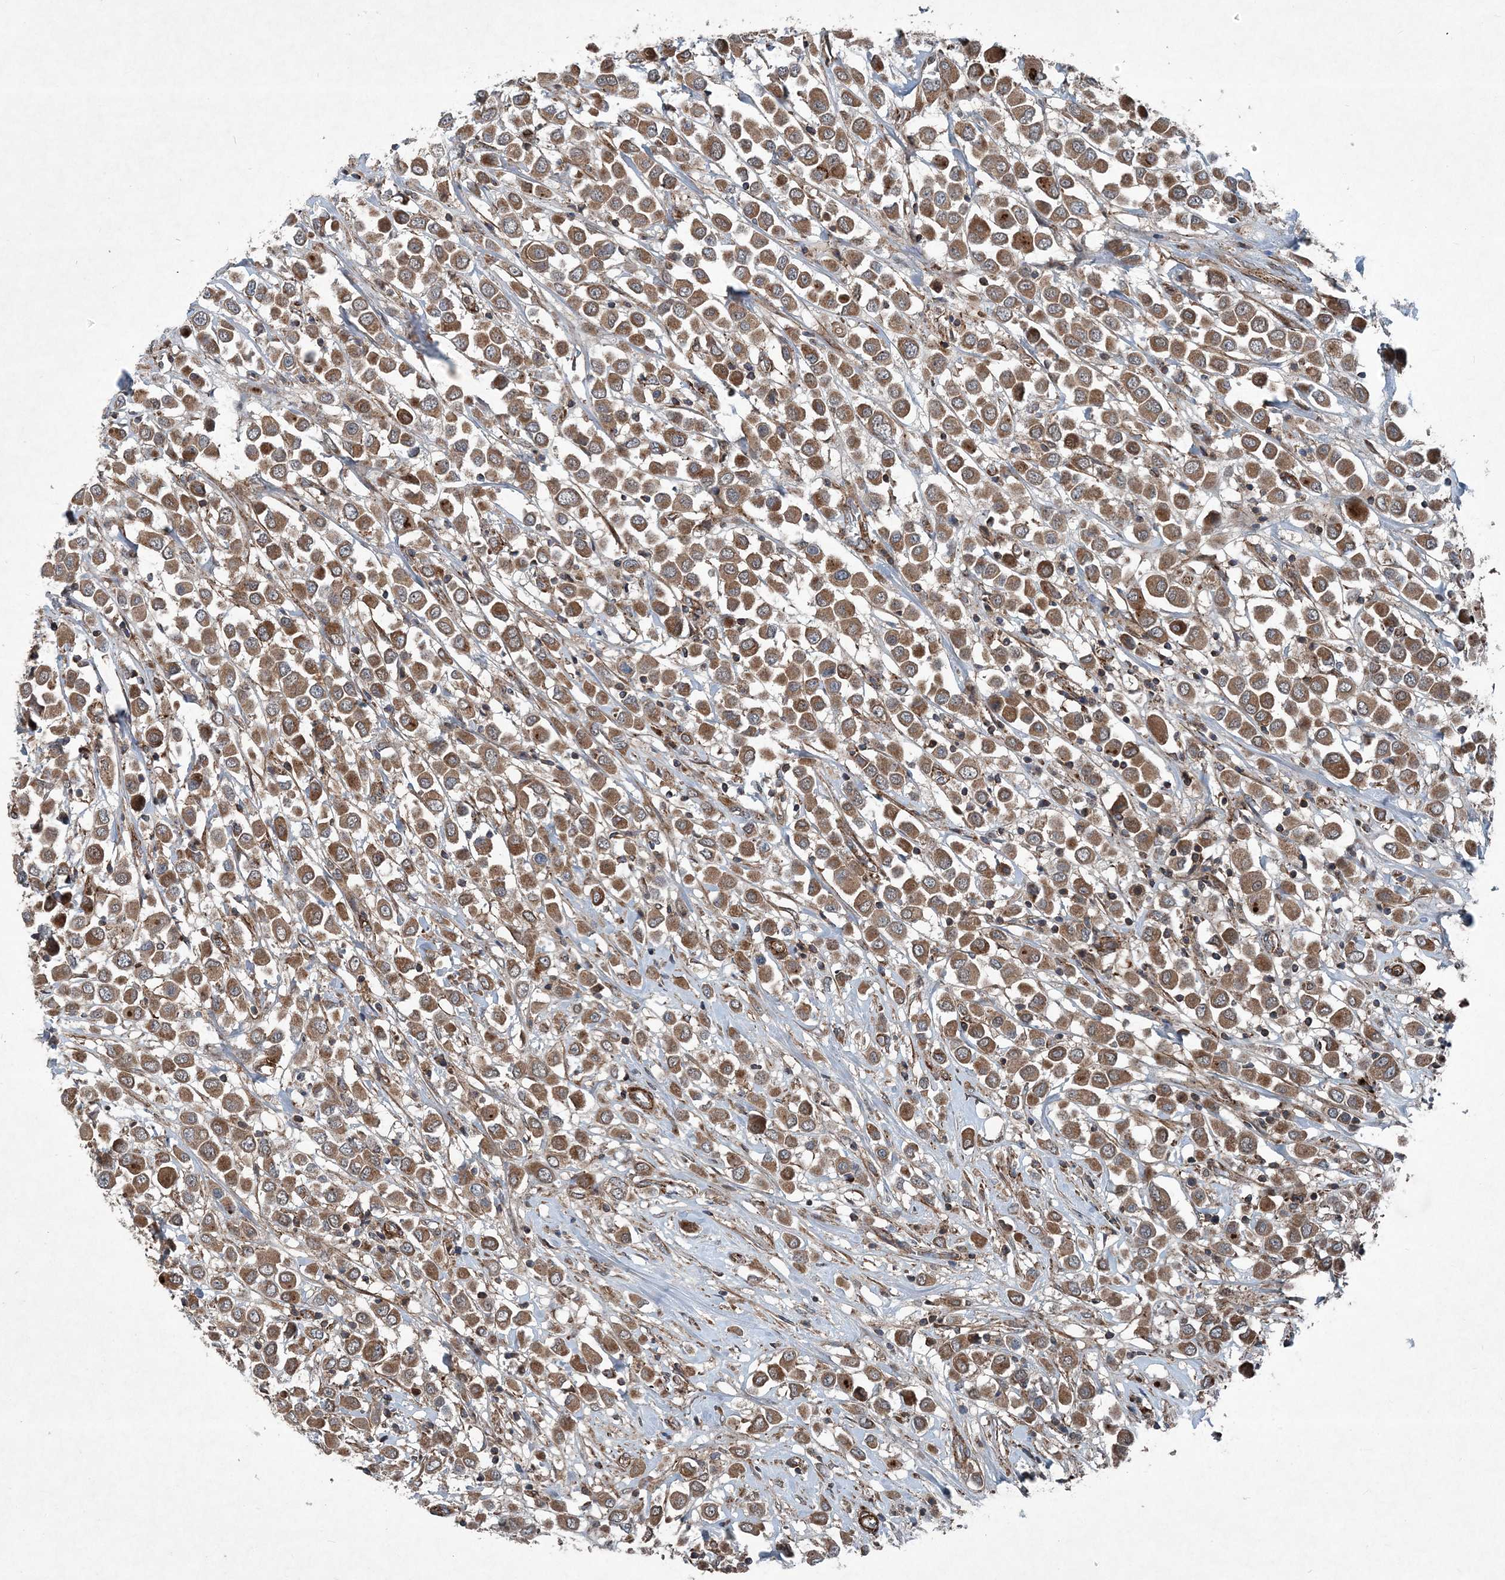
{"staining": {"intensity": "moderate", "quantity": ">75%", "location": "cytoplasmic/membranous"}, "tissue": "breast cancer", "cell_type": "Tumor cells", "image_type": "cancer", "snomed": [{"axis": "morphology", "description": "Duct carcinoma"}, {"axis": "topography", "description": "Breast"}], "caption": "This is a histology image of immunohistochemistry staining of breast cancer, which shows moderate positivity in the cytoplasmic/membranous of tumor cells.", "gene": "NDUFA2", "patient": {"sex": "female", "age": 61}}